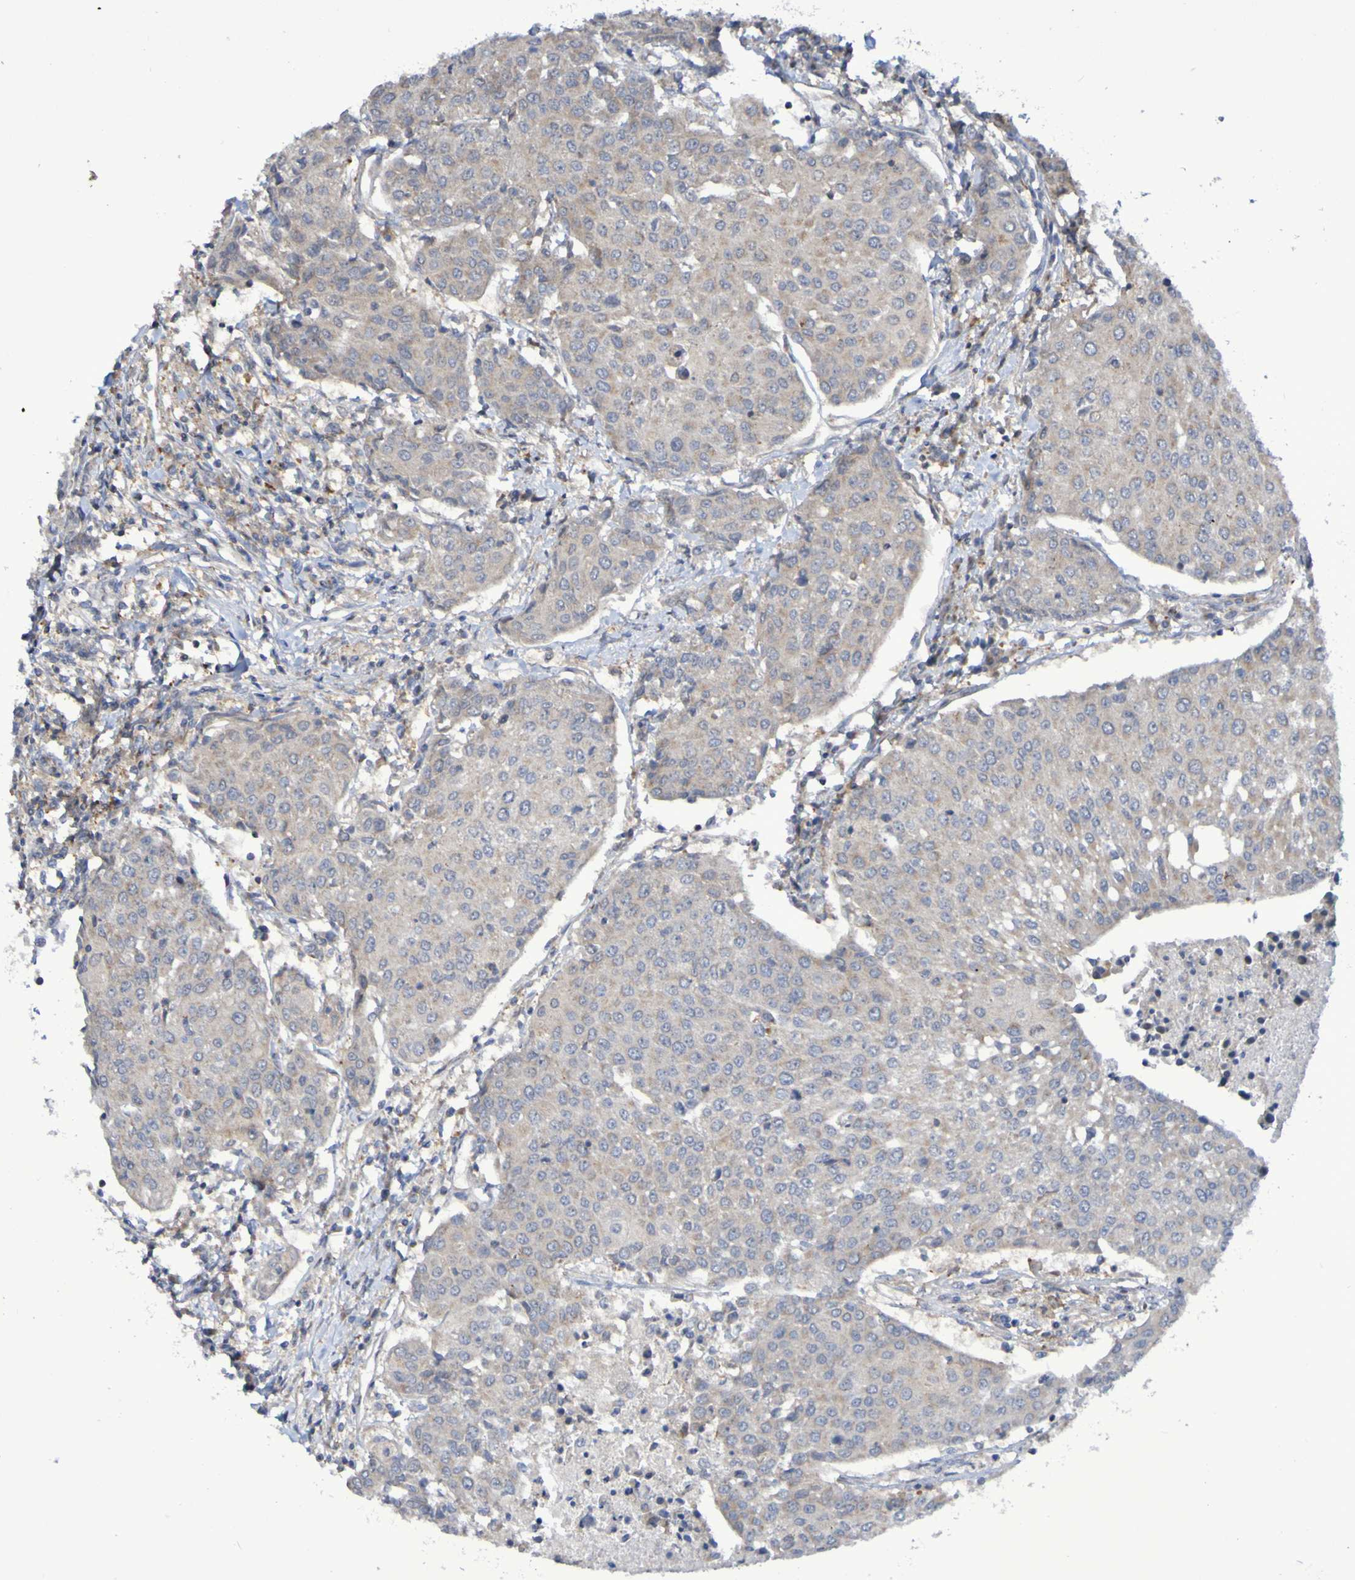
{"staining": {"intensity": "weak", "quantity": "25%-75%", "location": "cytoplasmic/membranous"}, "tissue": "urothelial cancer", "cell_type": "Tumor cells", "image_type": "cancer", "snomed": [{"axis": "morphology", "description": "Urothelial carcinoma, High grade"}, {"axis": "topography", "description": "Urinary bladder"}], "caption": "A brown stain labels weak cytoplasmic/membranous staining of a protein in urothelial carcinoma (high-grade) tumor cells. (DAB = brown stain, brightfield microscopy at high magnification).", "gene": "LMBRD2", "patient": {"sex": "female", "age": 85}}